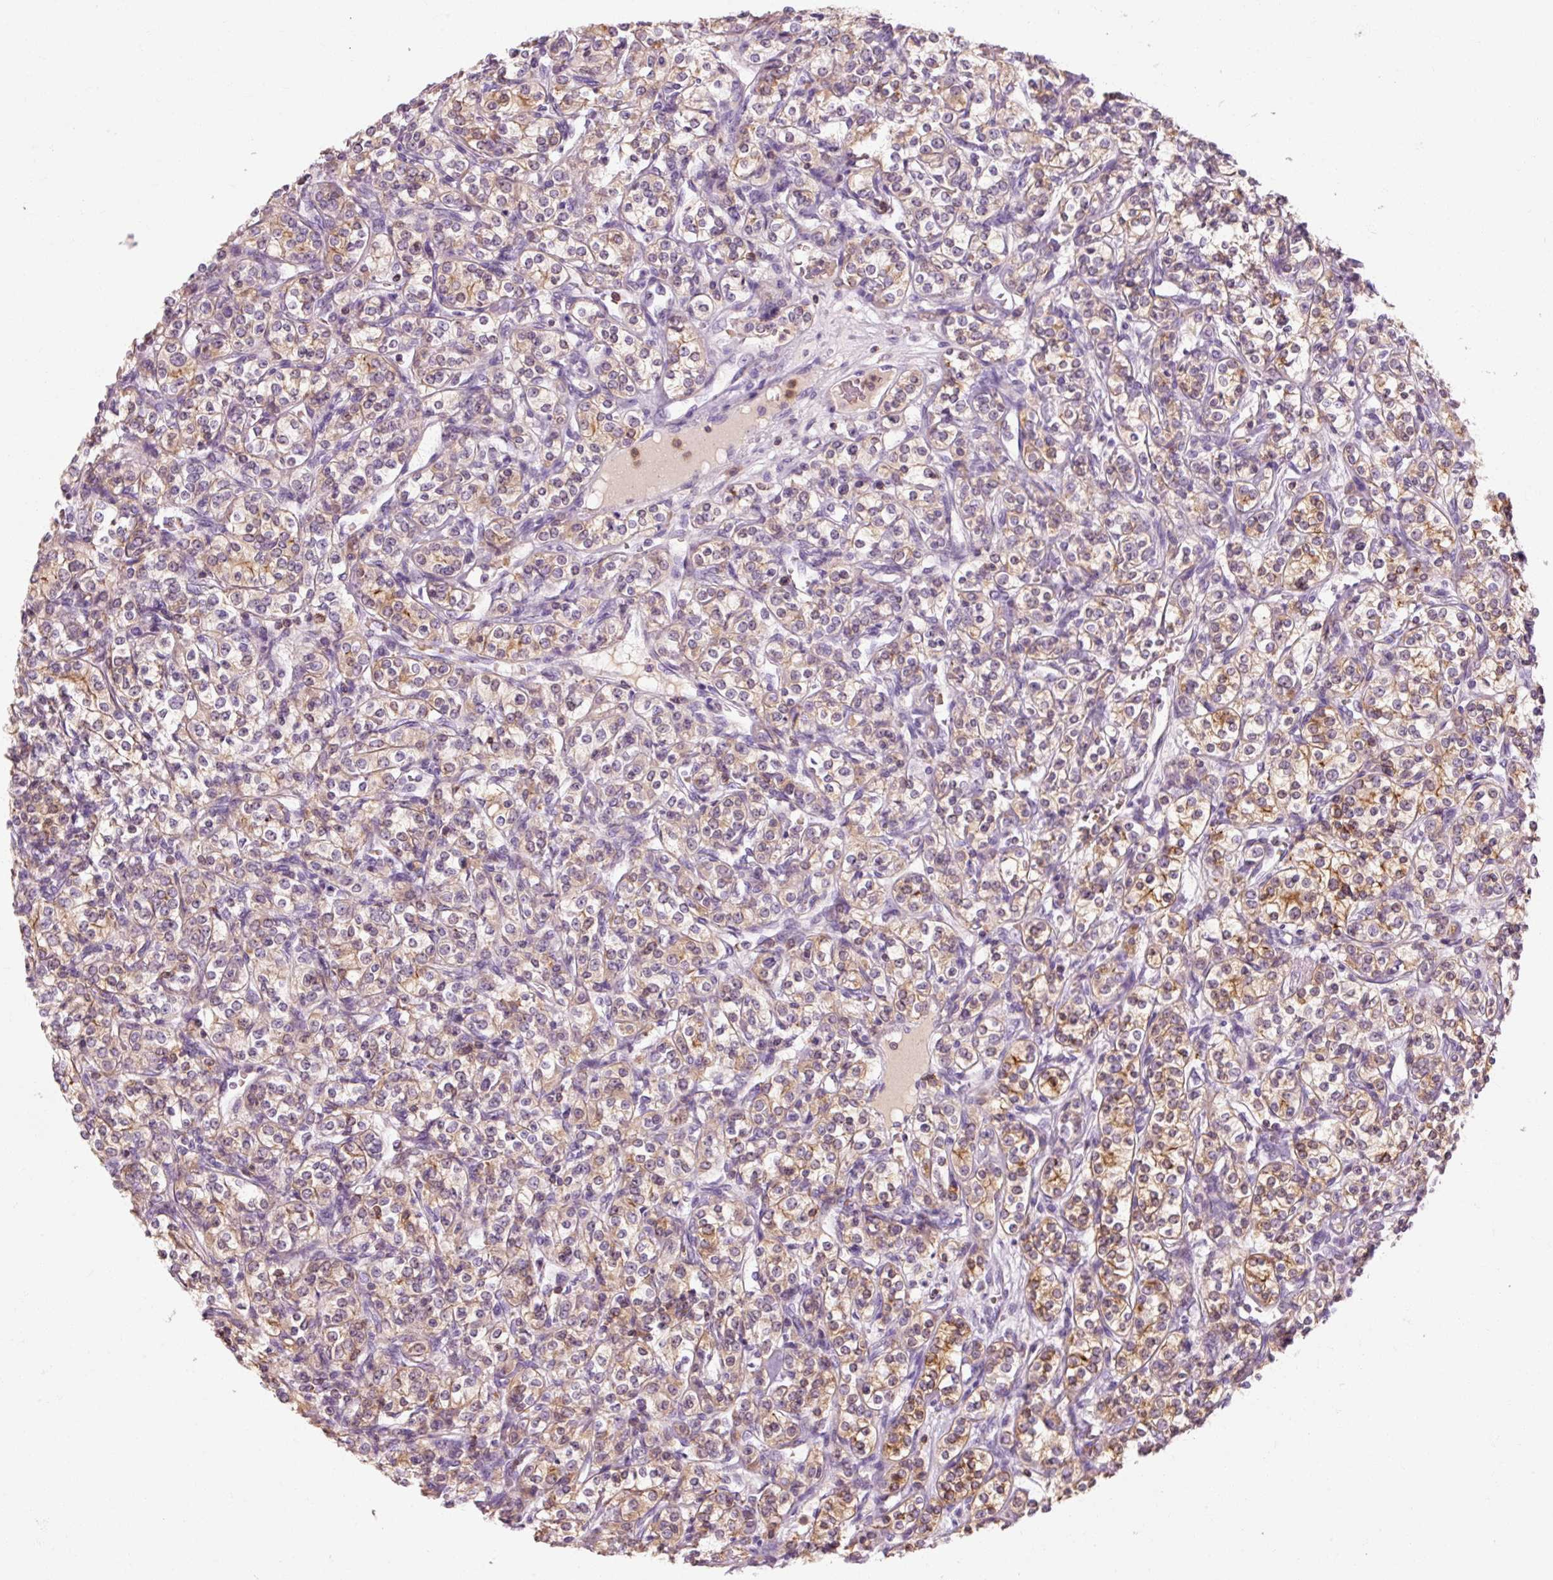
{"staining": {"intensity": "moderate", "quantity": "25%-75%", "location": "cytoplasmic/membranous"}, "tissue": "renal cancer", "cell_type": "Tumor cells", "image_type": "cancer", "snomed": [{"axis": "morphology", "description": "Adenocarcinoma, NOS"}, {"axis": "topography", "description": "Kidney"}], "caption": "This is a histology image of immunohistochemistry (IHC) staining of renal adenocarcinoma, which shows moderate staining in the cytoplasmic/membranous of tumor cells.", "gene": "OR8K1", "patient": {"sex": "male", "age": 77}}